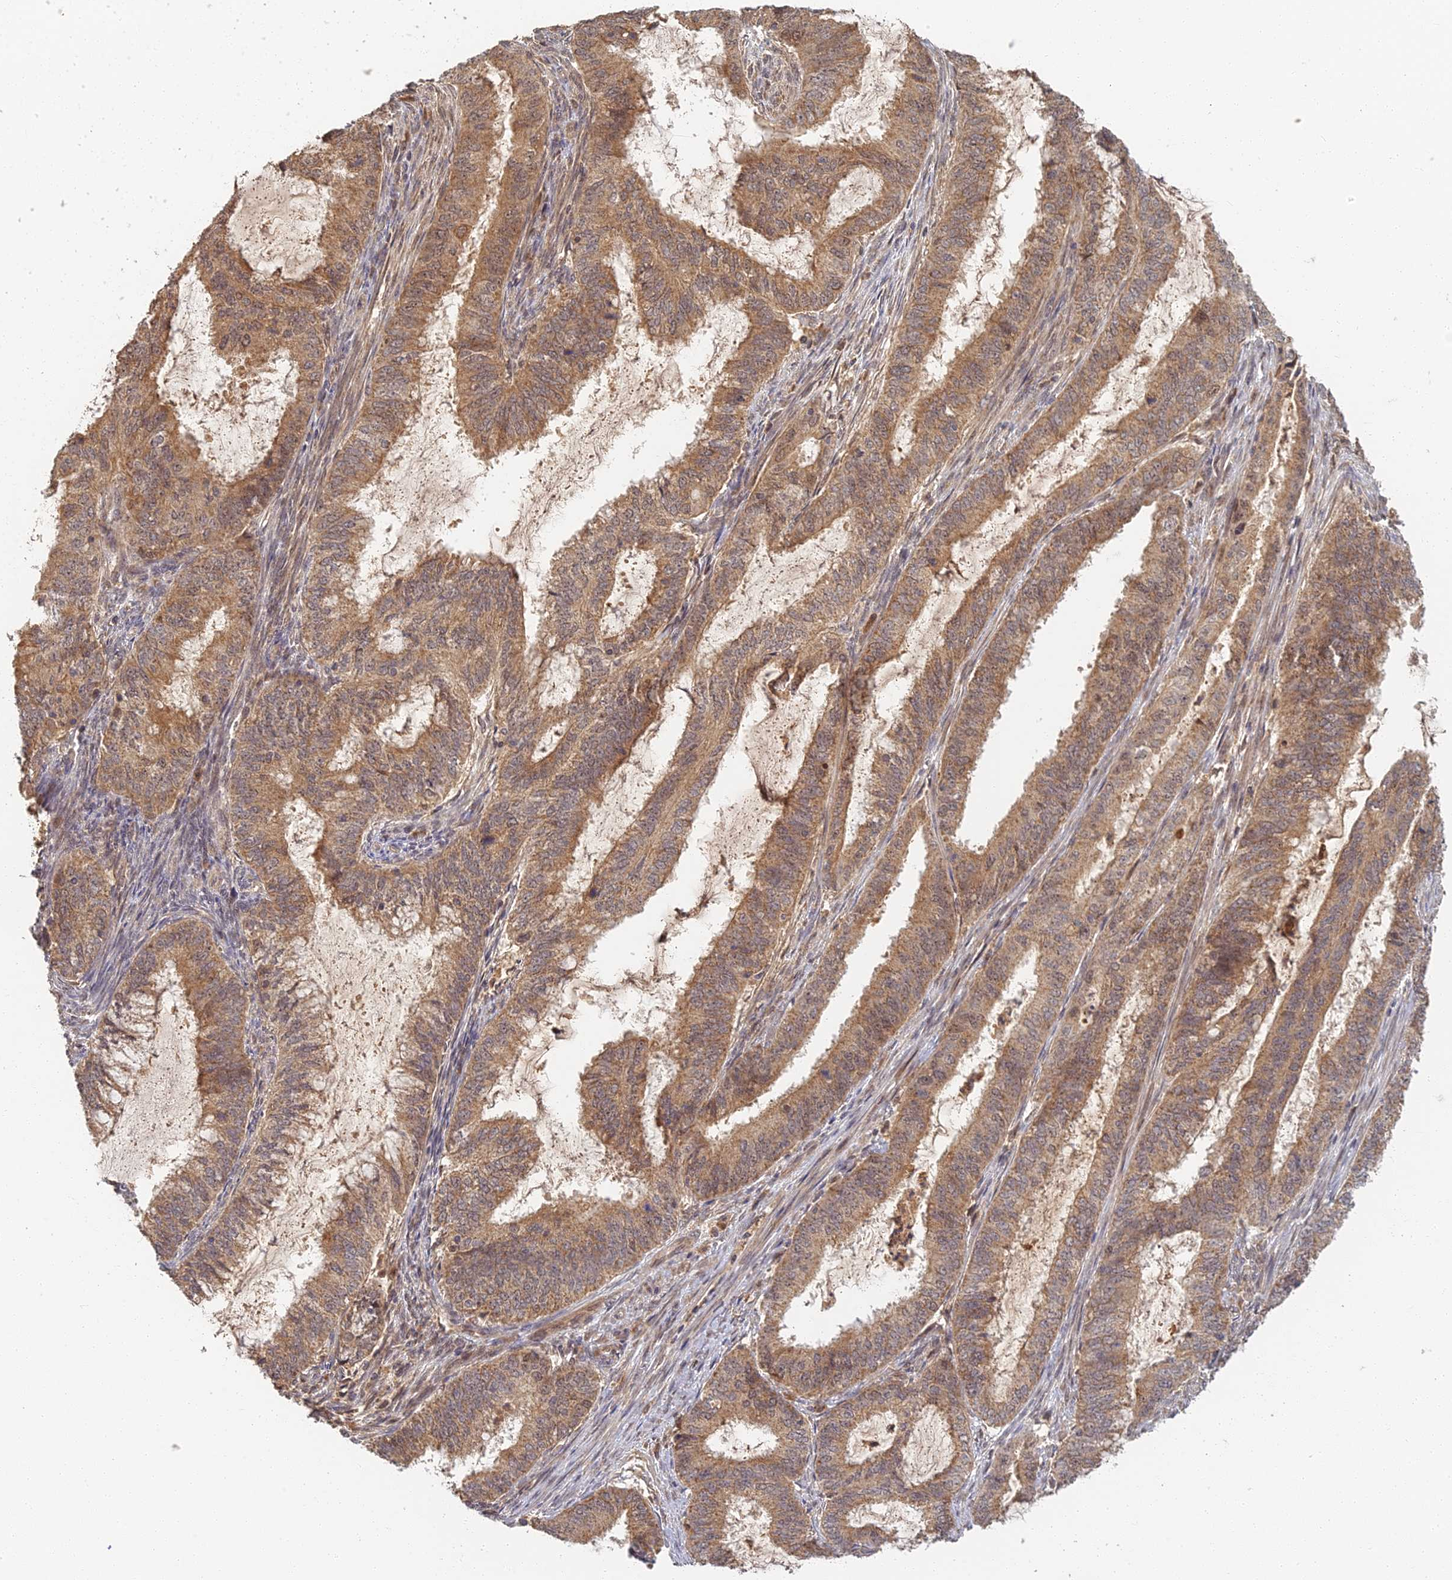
{"staining": {"intensity": "moderate", "quantity": ">75%", "location": "cytoplasmic/membranous"}, "tissue": "endometrial cancer", "cell_type": "Tumor cells", "image_type": "cancer", "snomed": [{"axis": "morphology", "description": "Adenocarcinoma, NOS"}, {"axis": "topography", "description": "Endometrium"}], "caption": "Endometrial adenocarcinoma tissue reveals moderate cytoplasmic/membranous staining in approximately >75% of tumor cells", "gene": "RGL3", "patient": {"sex": "female", "age": 51}}